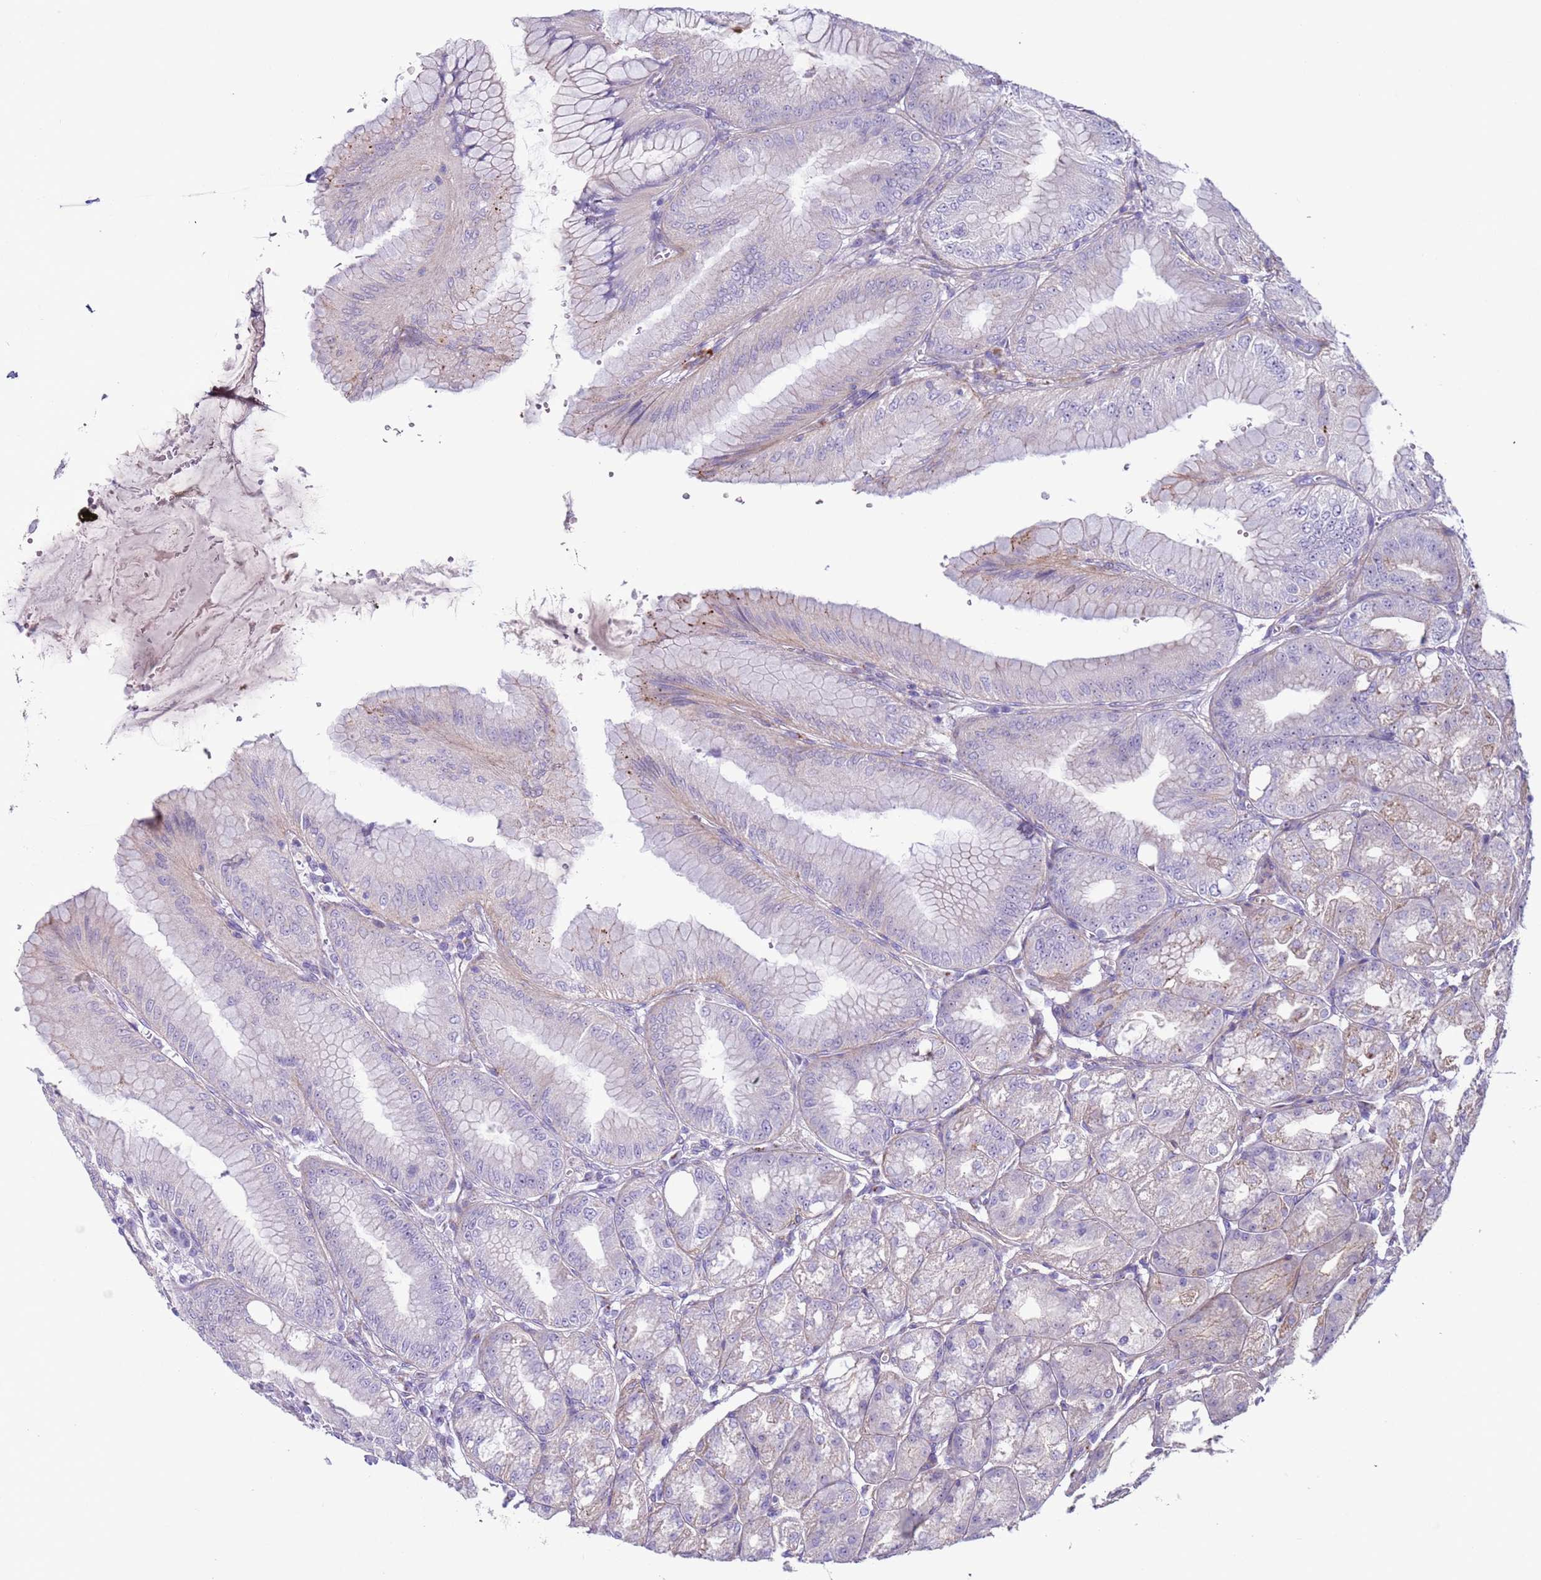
{"staining": {"intensity": "negative", "quantity": "none", "location": "none"}, "tissue": "stomach", "cell_type": "Glandular cells", "image_type": "normal", "snomed": [{"axis": "morphology", "description": "Normal tissue, NOS"}, {"axis": "topography", "description": "Stomach, lower"}], "caption": "Immunohistochemical staining of normal stomach exhibits no significant expression in glandular cells.", "gene": "HEATR1", "patient": {"sex": "male", "age": 71}}